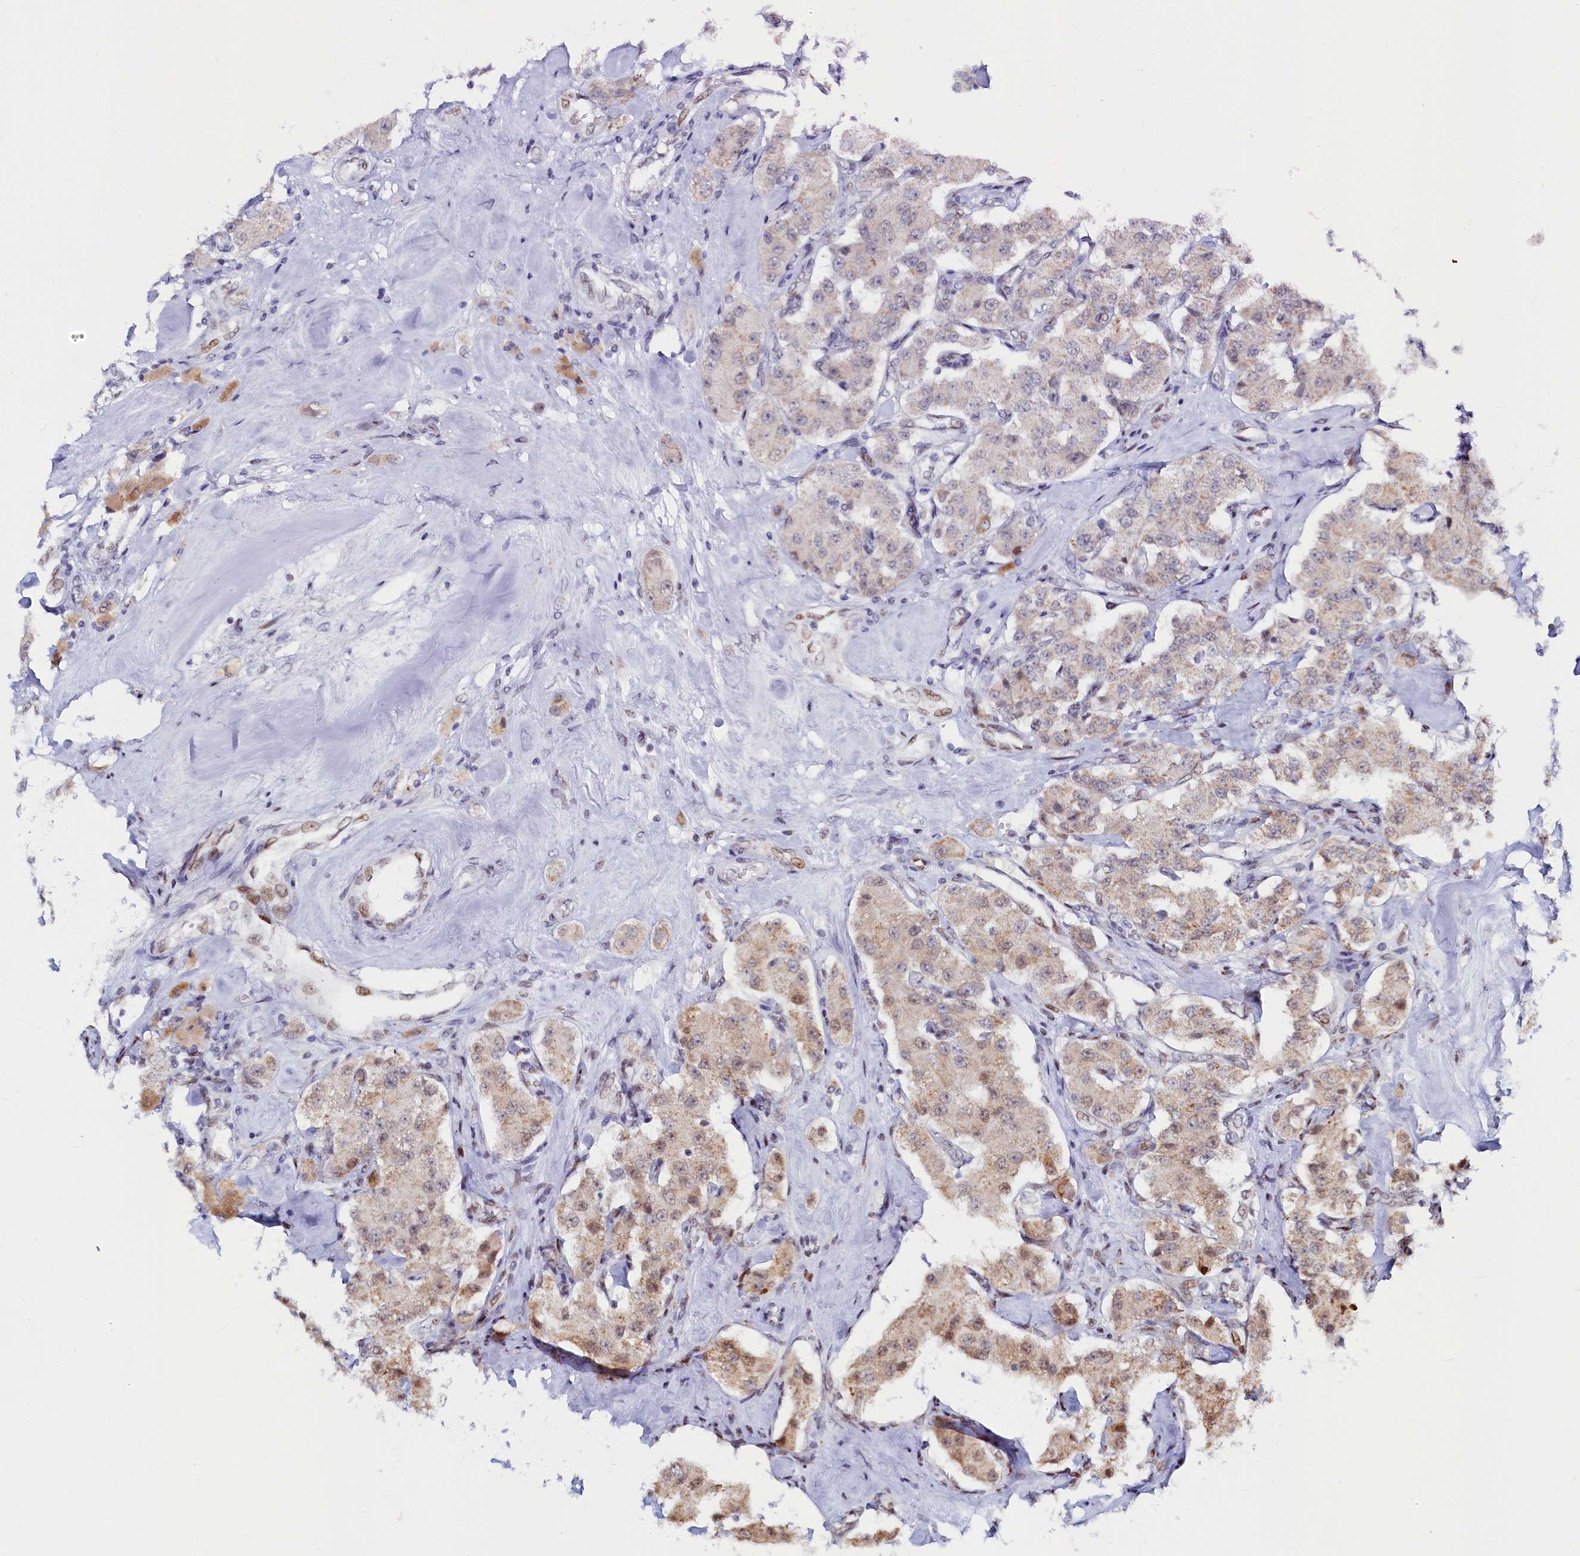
{"staining": {"intensity": "weak", "quantity": ">75%", "location": "cytoplasmic/membranous"}, "tissue": "carcinoid", "cell_type": "Tumor cells", "image_type": "cancer", "snomed": [{"axis": "morphology", "description": "Carcinoid, malignant, NOS"}, {"axis": "topography", "description": "Pancreas"}], "caption": "Tumor cells reveal low levels of weak cytoplasmic/membranous staining in about >75% of cells in carcinoid (malignant).", "gene": "HDGFL3", "patient": {"sex": "male", "age": 41}}